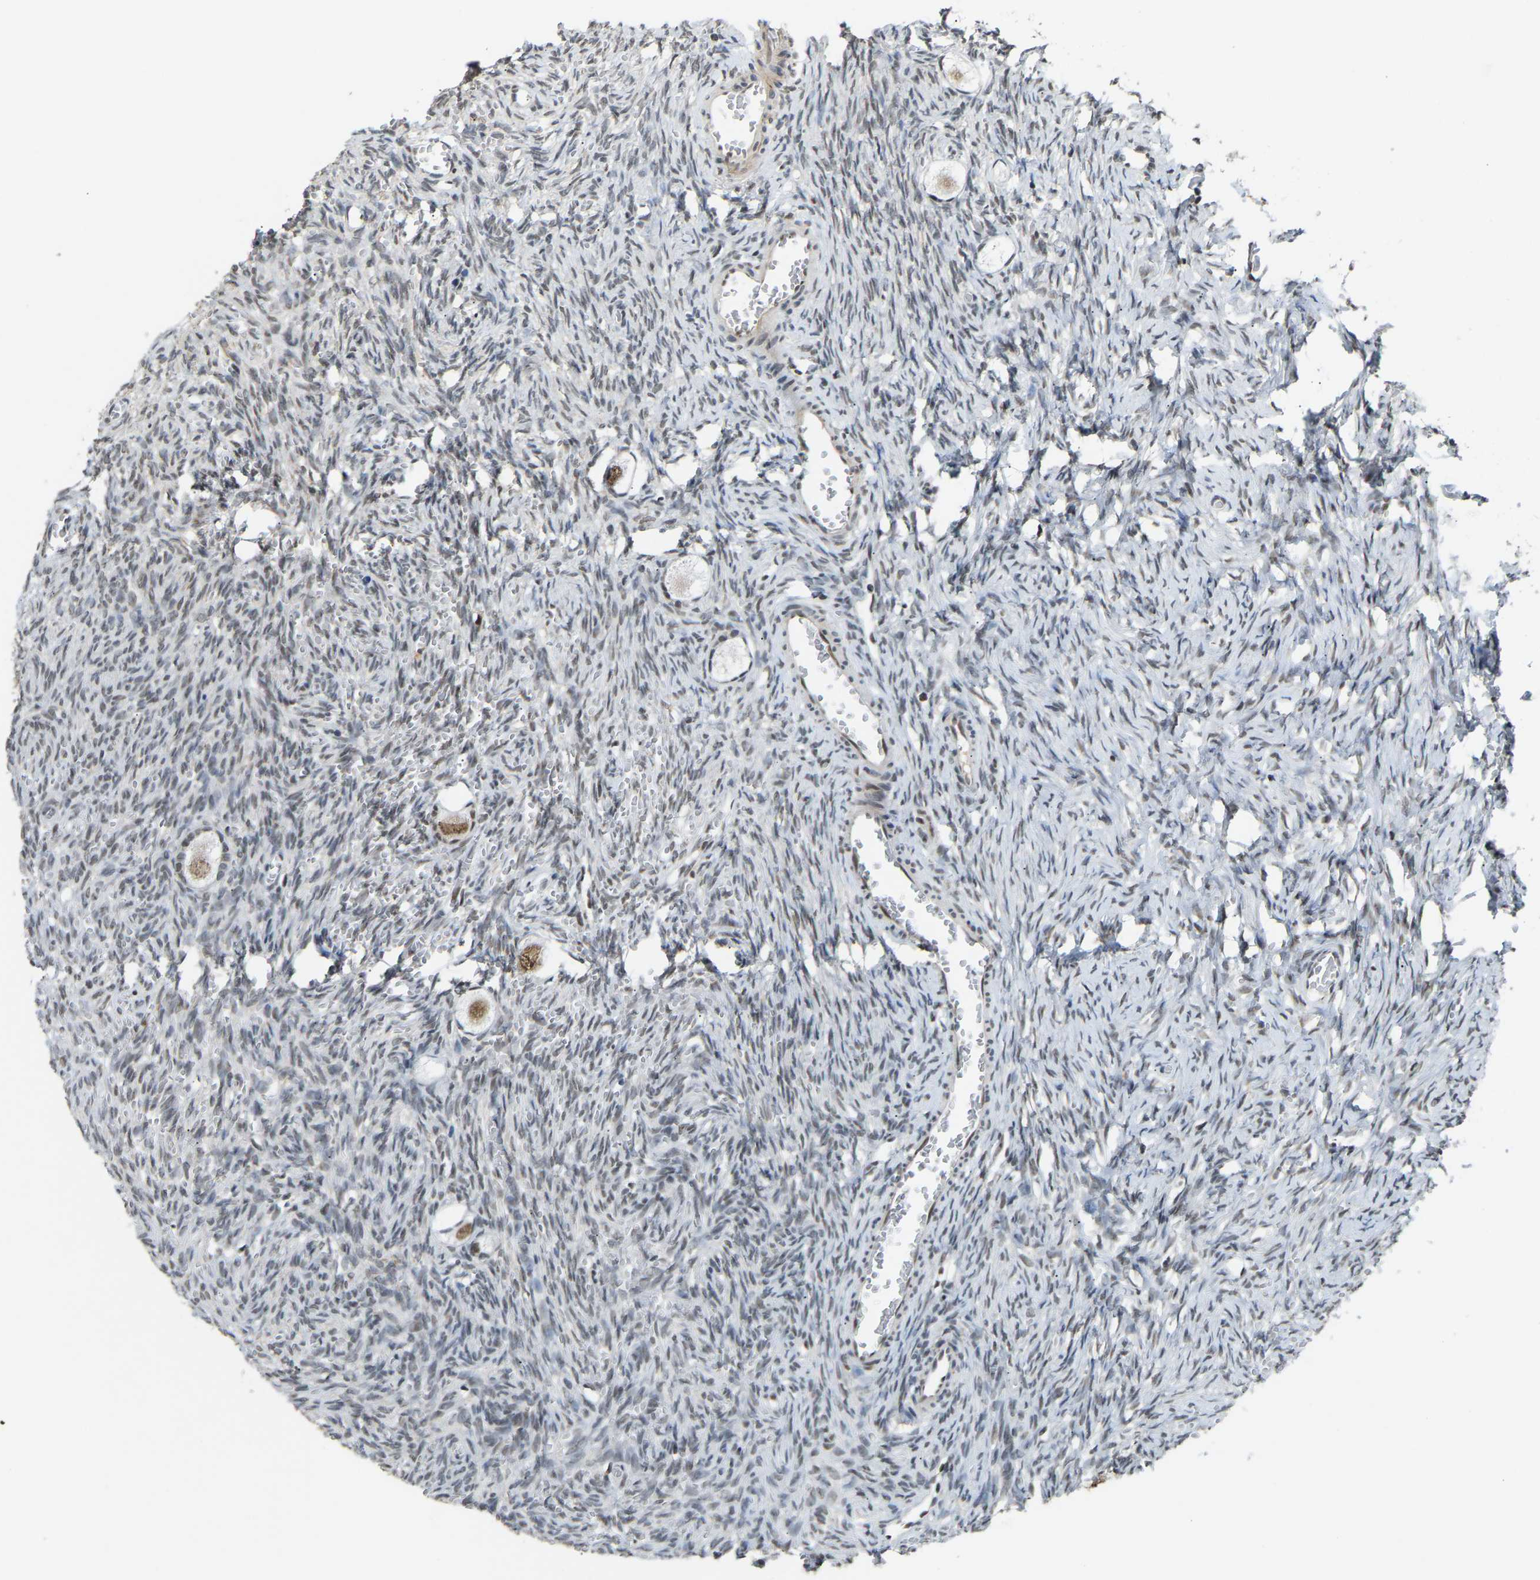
{"staining": {"intensity": "weak", "quantity": ">75%", "location": "cytoplasmic/membranous"}, "tissue": "ovary", "cell_type": "Follicle cells", "image_type": "normal", "snomed": [{"axis": "morphology", "description": "Normal tissue, NOS"}, {"axis": "topography", "description": "Ovary"}], "caption": "Ovary stained with a brown dye shows weak cytoplasmic/membranous positive expression in about >75% of follicle cells.", "gene": "RBM15", "patient": {"sex": "female", "age": 27}}